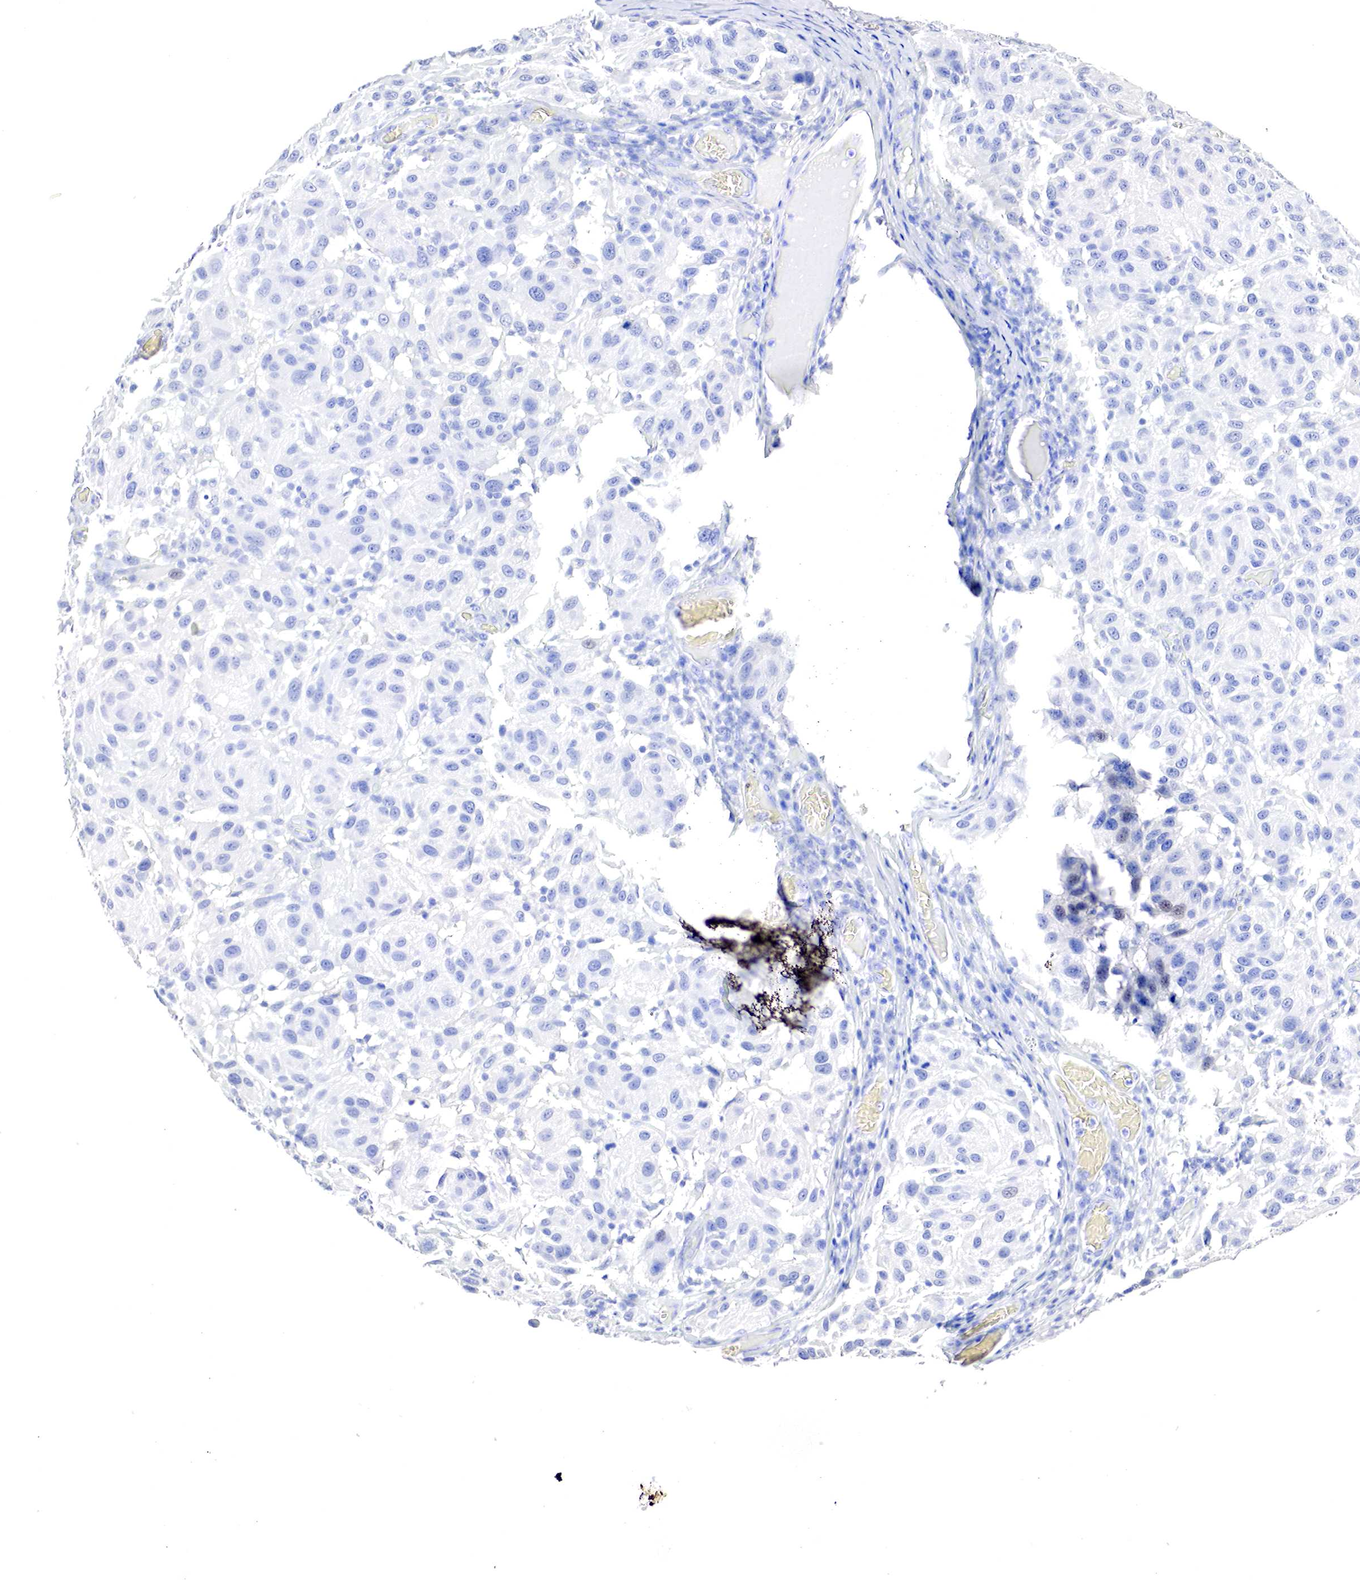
{"staining": {"intensity": "negative", "quantity": "none", "location": "none"}, "tissue": "melanoma", "cell_type": "Tumor cells", "image_type": "cancer", "snomed": [{"axis": "morphology", "description": "Malignant melanoma, NOS"}, {"axis": "topography", "description": "Skin"}], "caption": "An immunohistochemistry (IHC) micrograph of malignant melanoma is shown. There is no staining in tumor cells of malignant melanoma.", "gene": "OTC", "patient": {"sex": "female", "age": 77}}